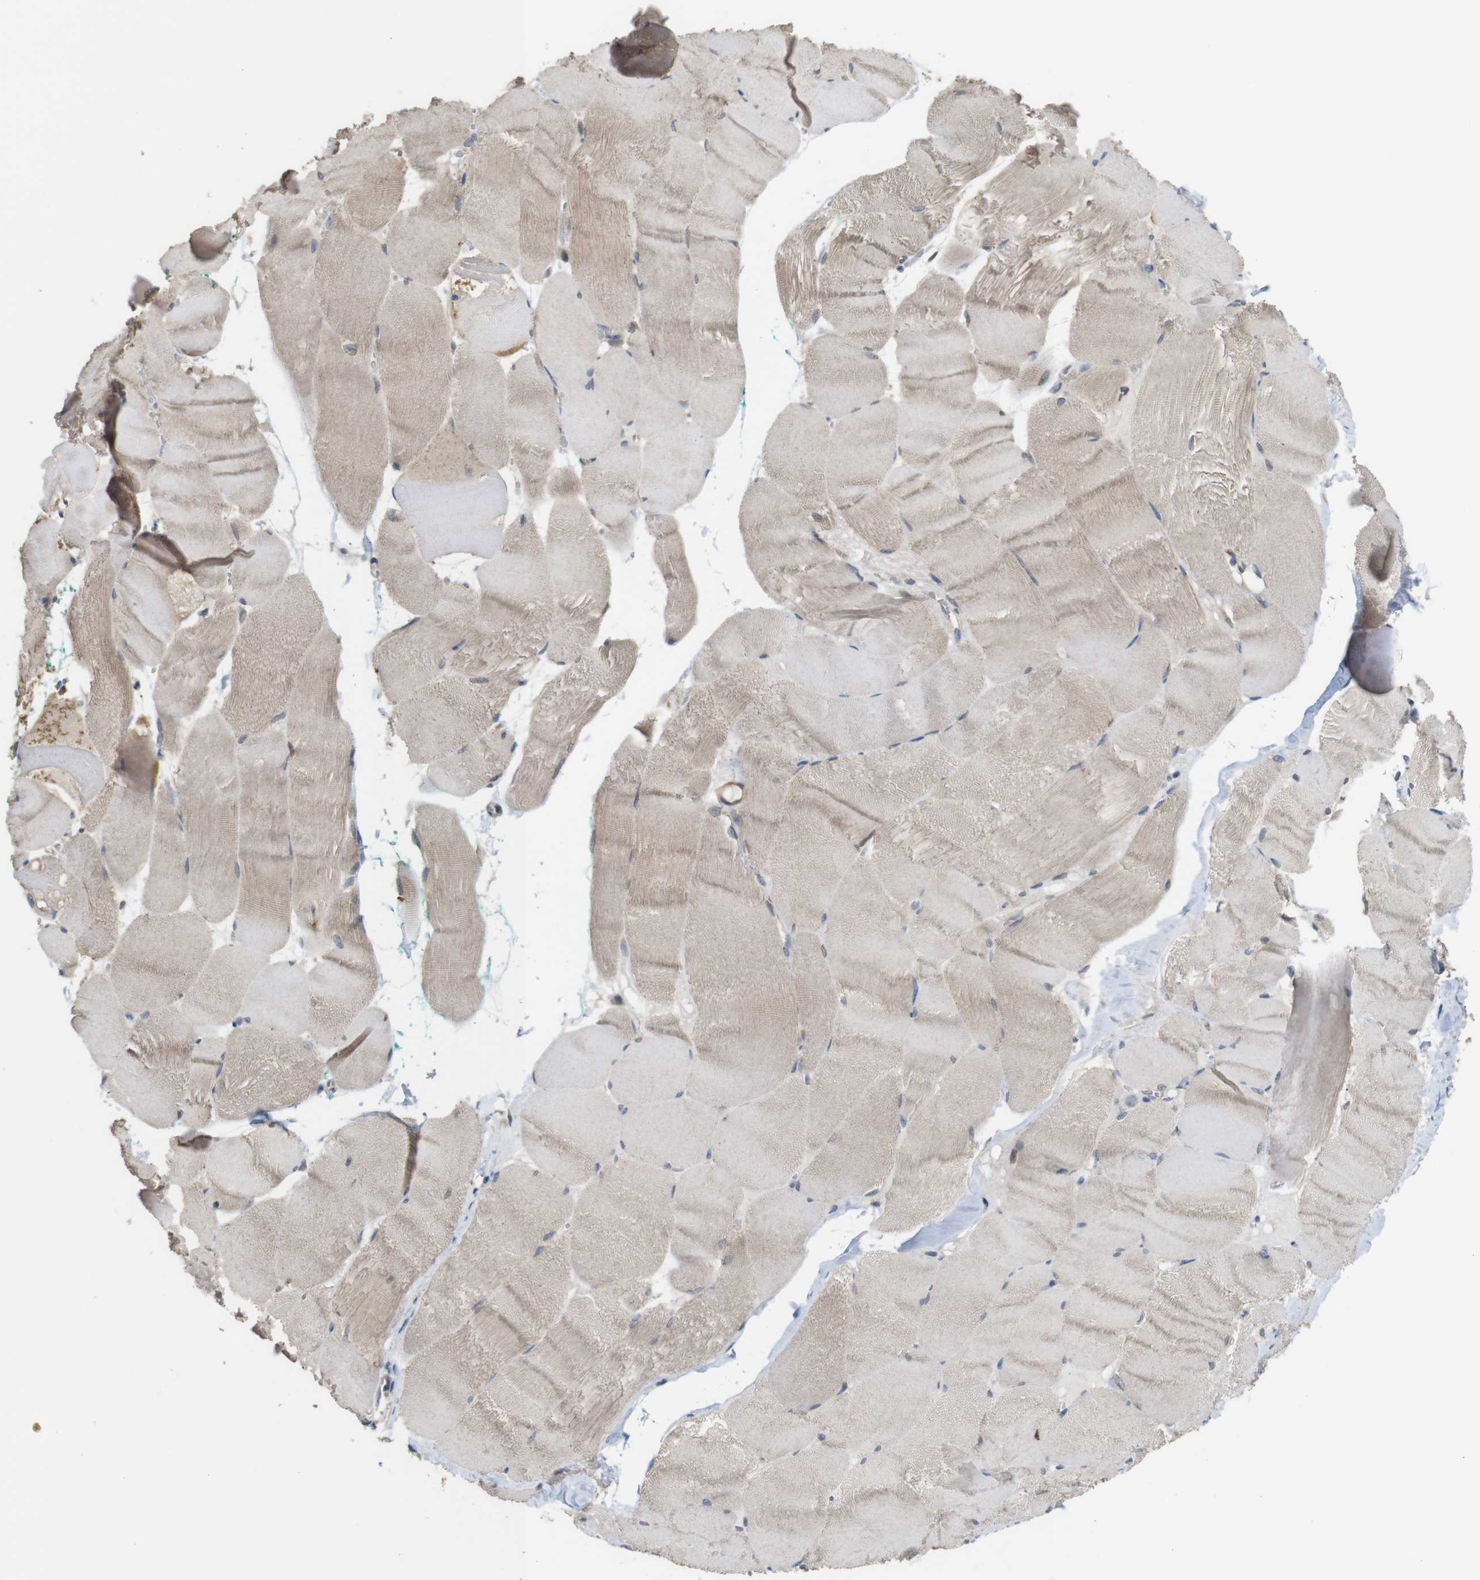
{"staining": {"intensity": "weak", "quantity": ">75%", "location": "cytoplasmic/membranous"}, "tissue": "skeletal muscle", "cell_type": "Myocytes", "image_type": "normal", "snomed": [{"axis": "morphology", "description": "Normal tissue, NOS"}, {"axis": "morphology", "description": "Squamous cell carcinoma, NOS"}, {"axis": "topography", "description": "Skeletal muscle"}], "caption": "Immunohistochemical staining of benign human skeletal muscle displays >75% levels of weak cytoplasmic/membranous protein staining in approximately >75% of myocytes.", "gene": "CDC34", "patient": {"sex": "male", "age": 51}}